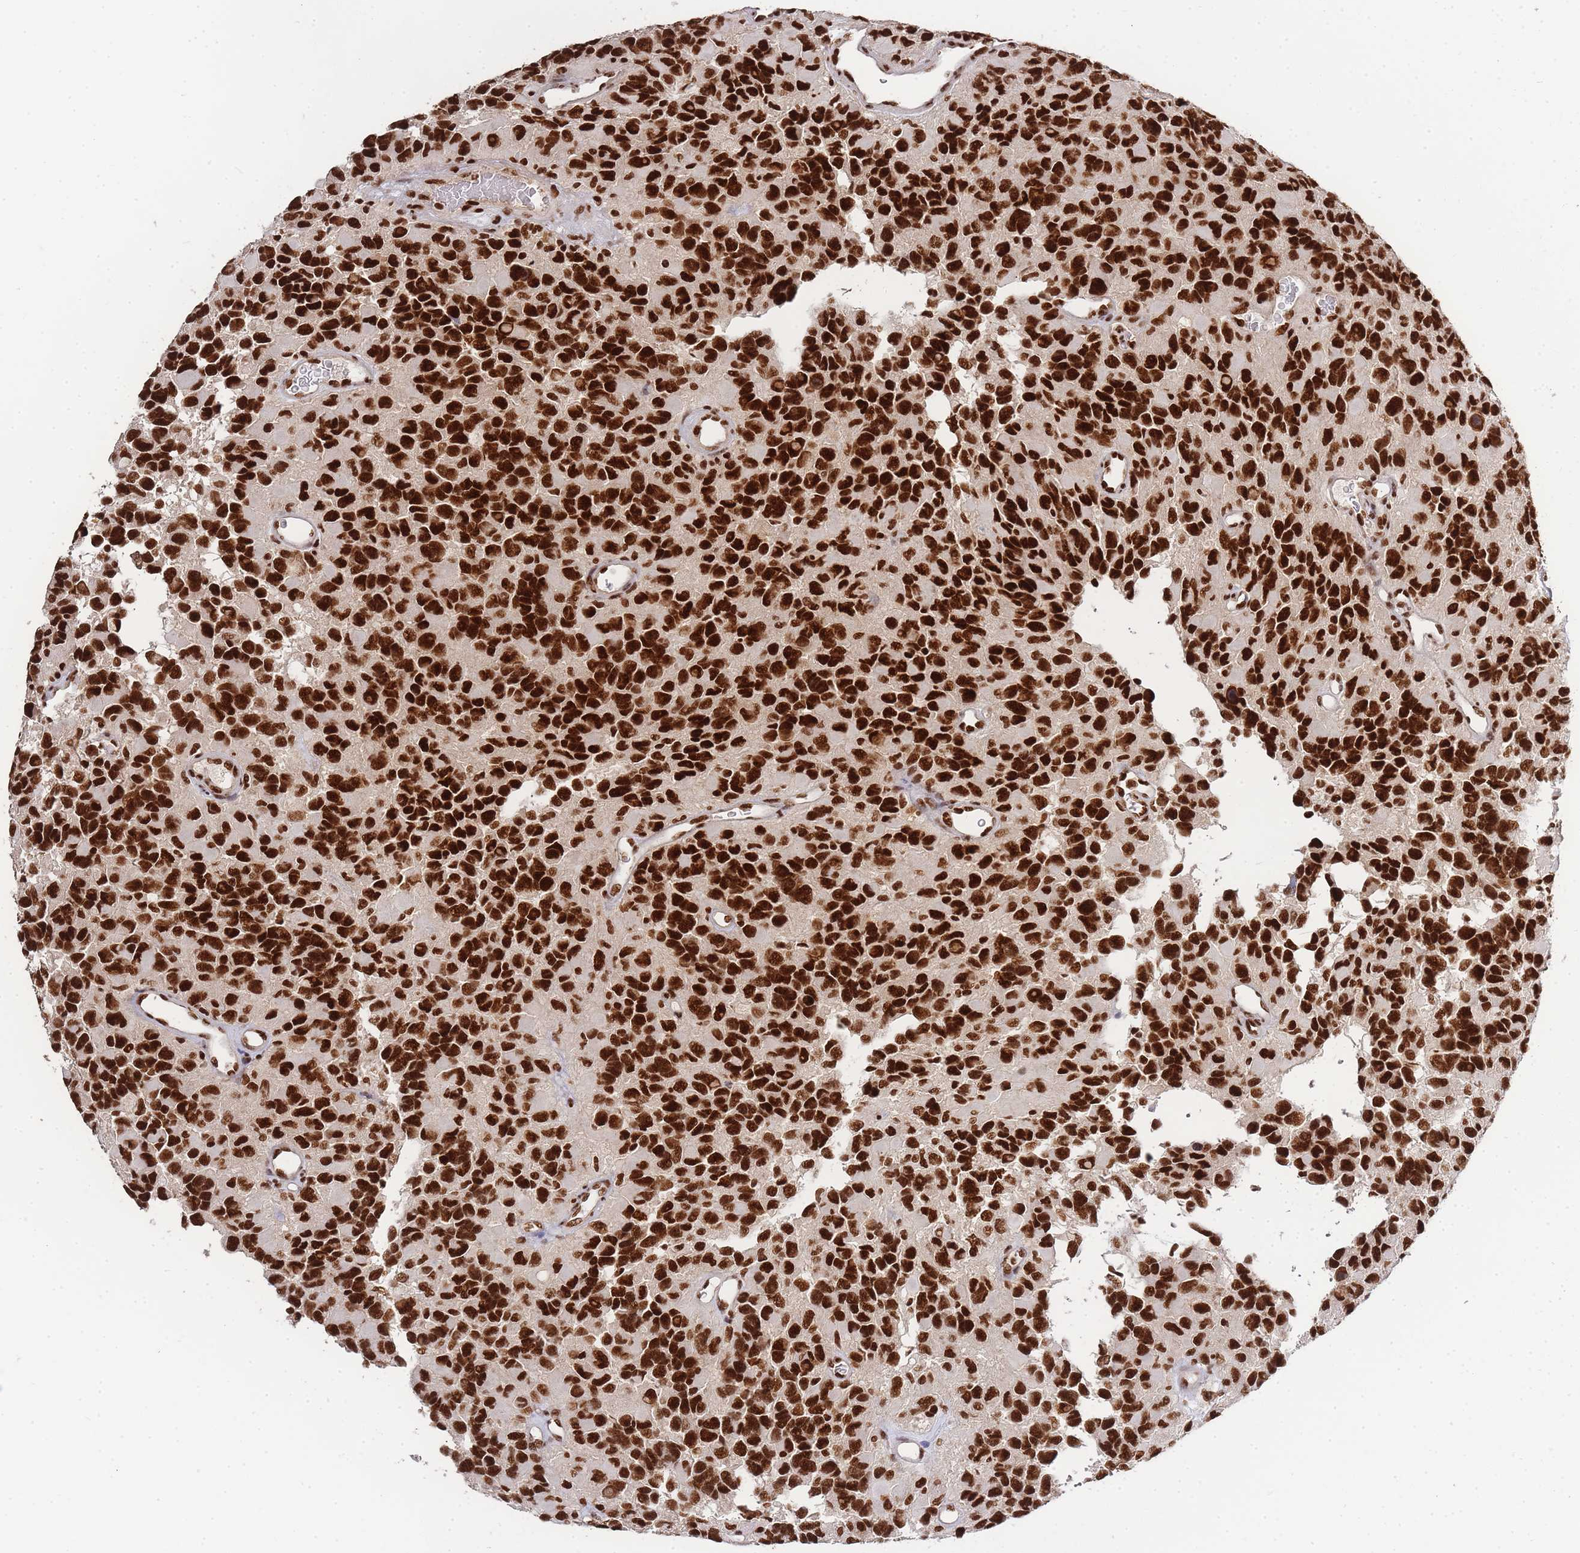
{"staining": {"intensity": "strong", "quantity": ">75%", "location": "nuclear"}, "tissue": "glioma", "cell_type": "Tumor cells", "image_type": "cancer", "snomed": [{"axis": "morphology", "description": "Glioma, malignant, High grade"}, {"axis": "topography", "description": "Brain"}], "caption": "Protein positivity by immunohistochemistry (IHC) displays strong nuclear staining in about >75% of tumor cells in malignant glioma (high-grade).", "gene": "PRKDC", "patient": {"sex": "male", "age": 77}}